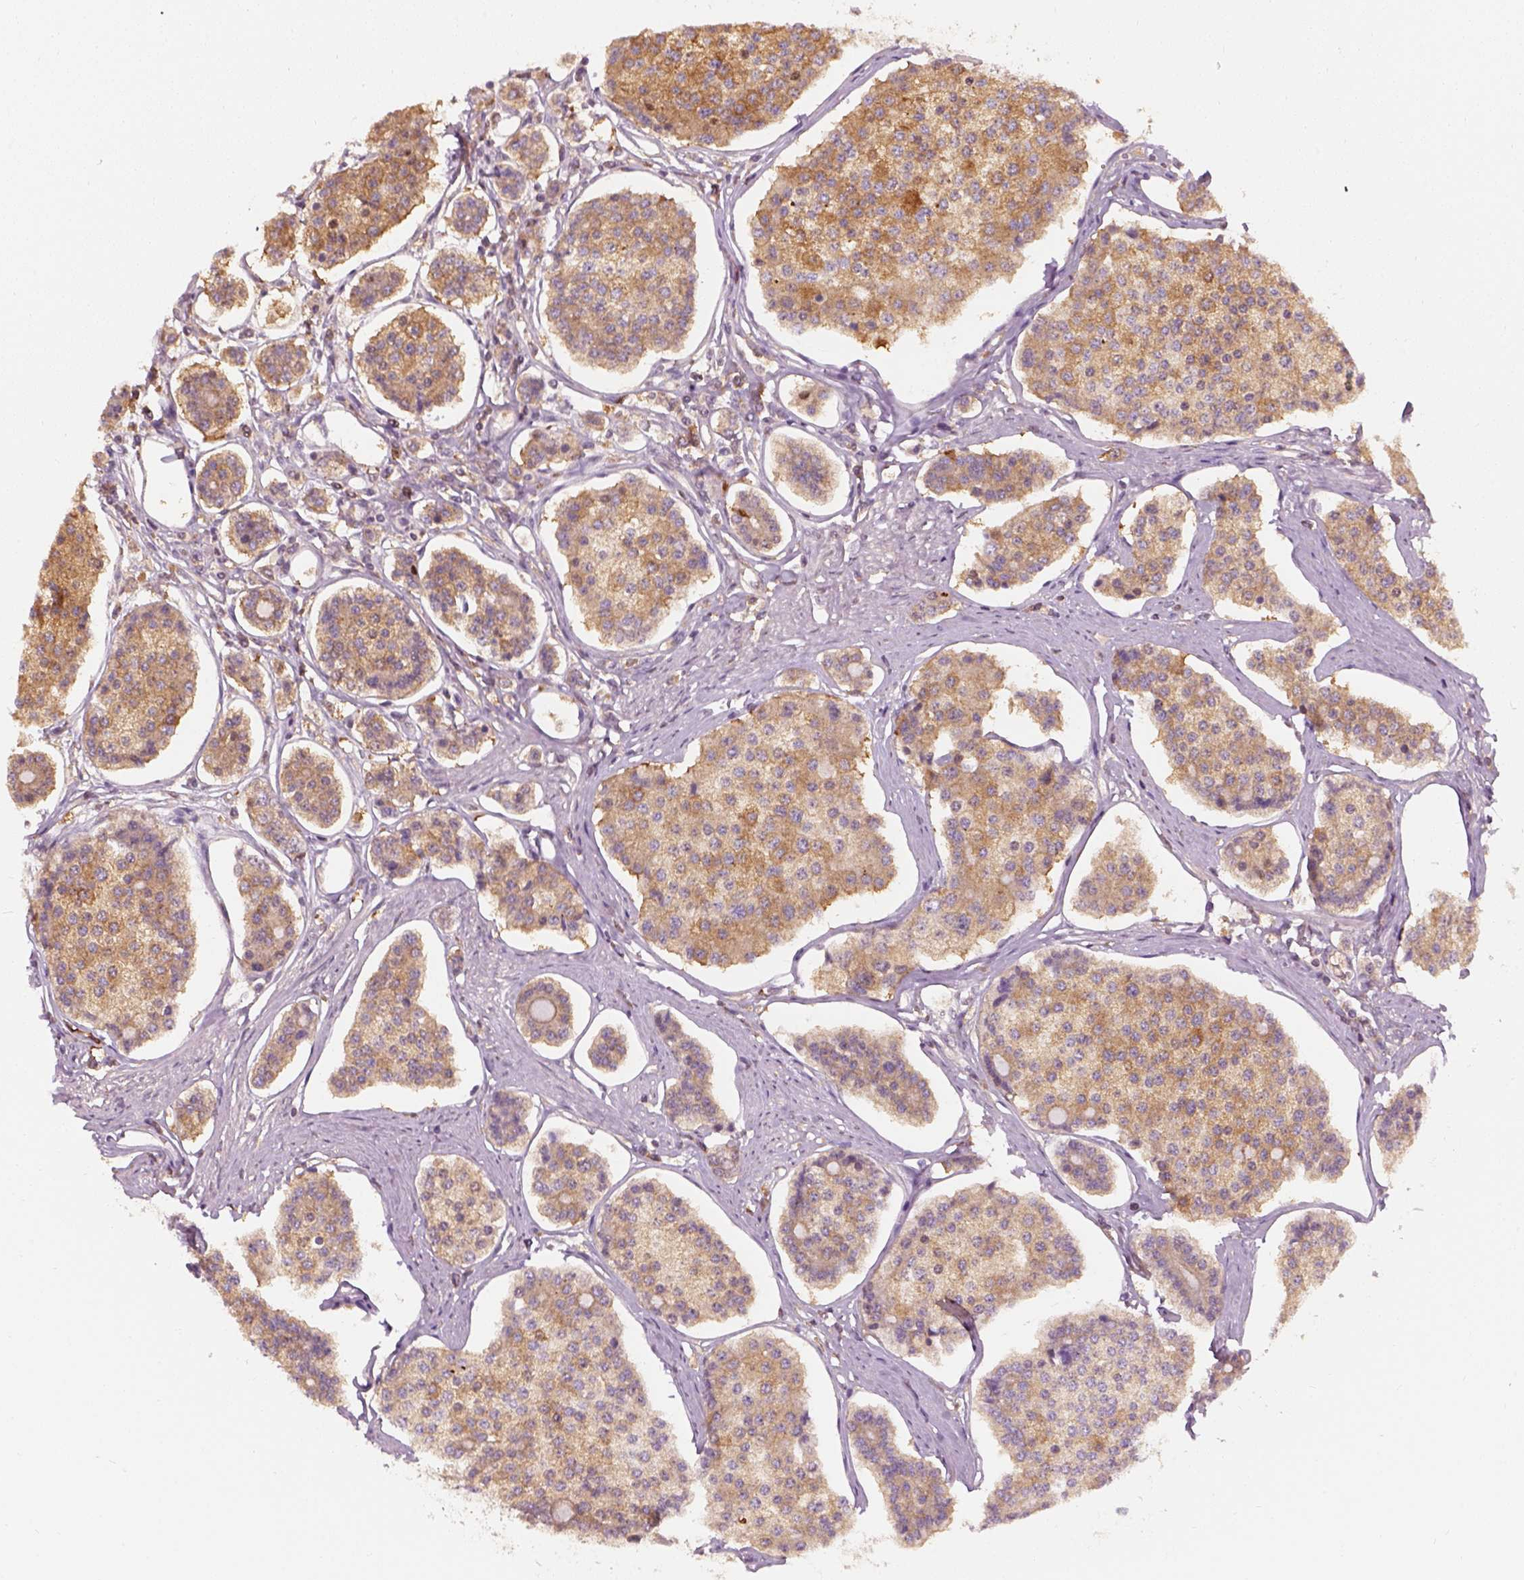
{"staining": {"intensity": "moderate", "quantity": "25%-75%", "location": "cytoplasmic/membranous"}, "tissue": "carcinoid", "cell_type": "Tumor cells", "image_type": "cancer", "snomed": [{"axis": "morphology", "description": "Carcinoid, malignant, NOS"}, {"axis": "topography", "description": "Small intestine"}], "caption": "The image demonstrates immunohistochemical staining of carcinoid (malignant). There is moderate cytoplasmic/membranous expression is present in about 25%-75% of tumor cells.", "gene": "SQSTM1", "patient": {"sex": "female", "age": 65}}